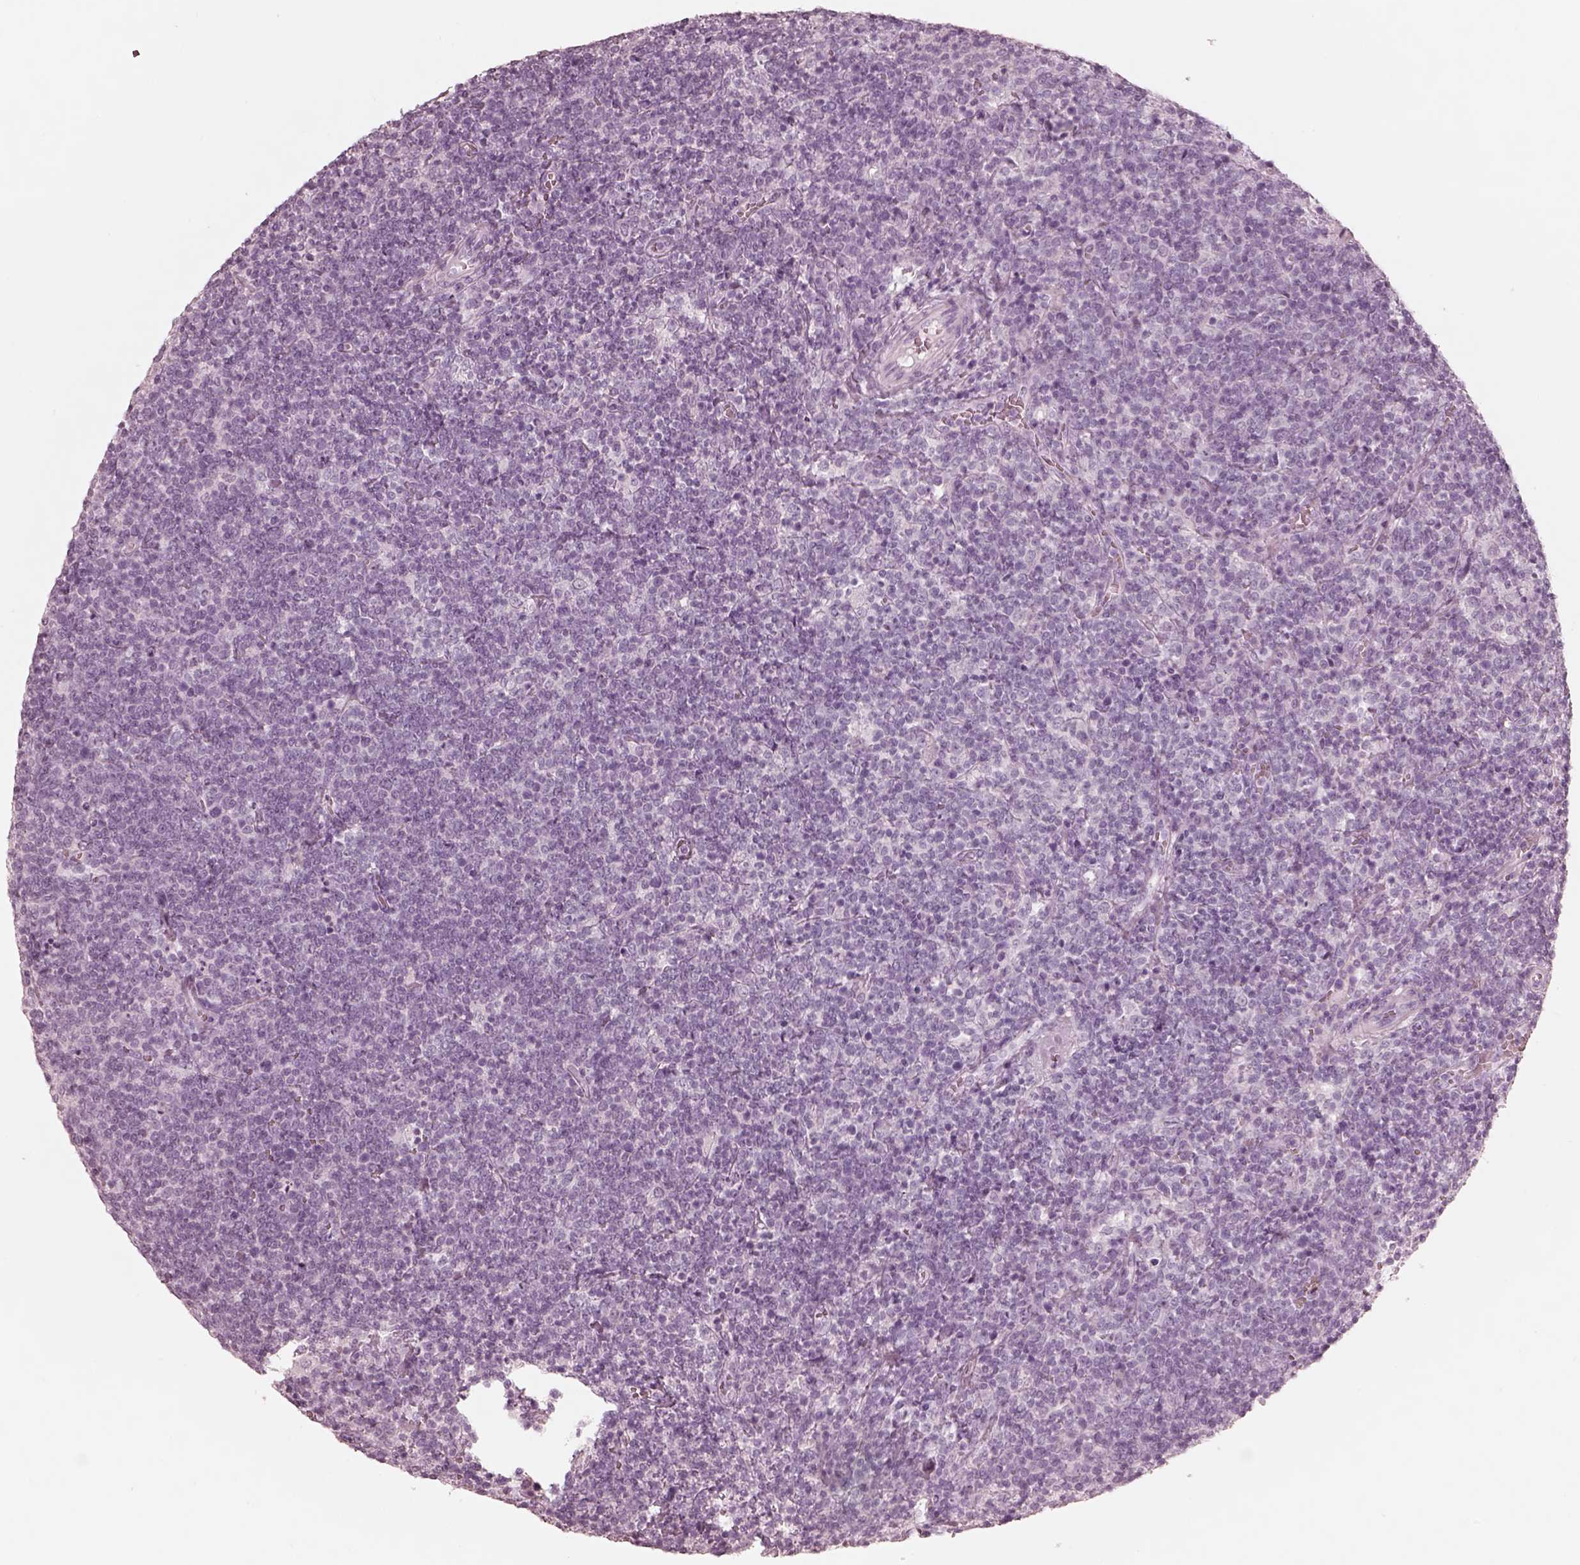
{"staining": {"intensity": "negative", "quantity": "none", "location": "none"}, "tissue": "lymphoma", "cell_type": "Tumor cells", "image_type": "cancer", "snomed": [{"axis": "morphology", "description": "Malignant lymphoma, non-Hodgkin's type, High grade"}, {"axis": "topography", "description": "Lymph node"}], "caption": "This image is of lymphoma stained with immunohistochemistry (IHC) to label a protein in brown with the nuclei are counter-stained blue. There is no expression in tumor cells.", "gene": "PON3", "patient": {"sex": "male", "age": 61}}